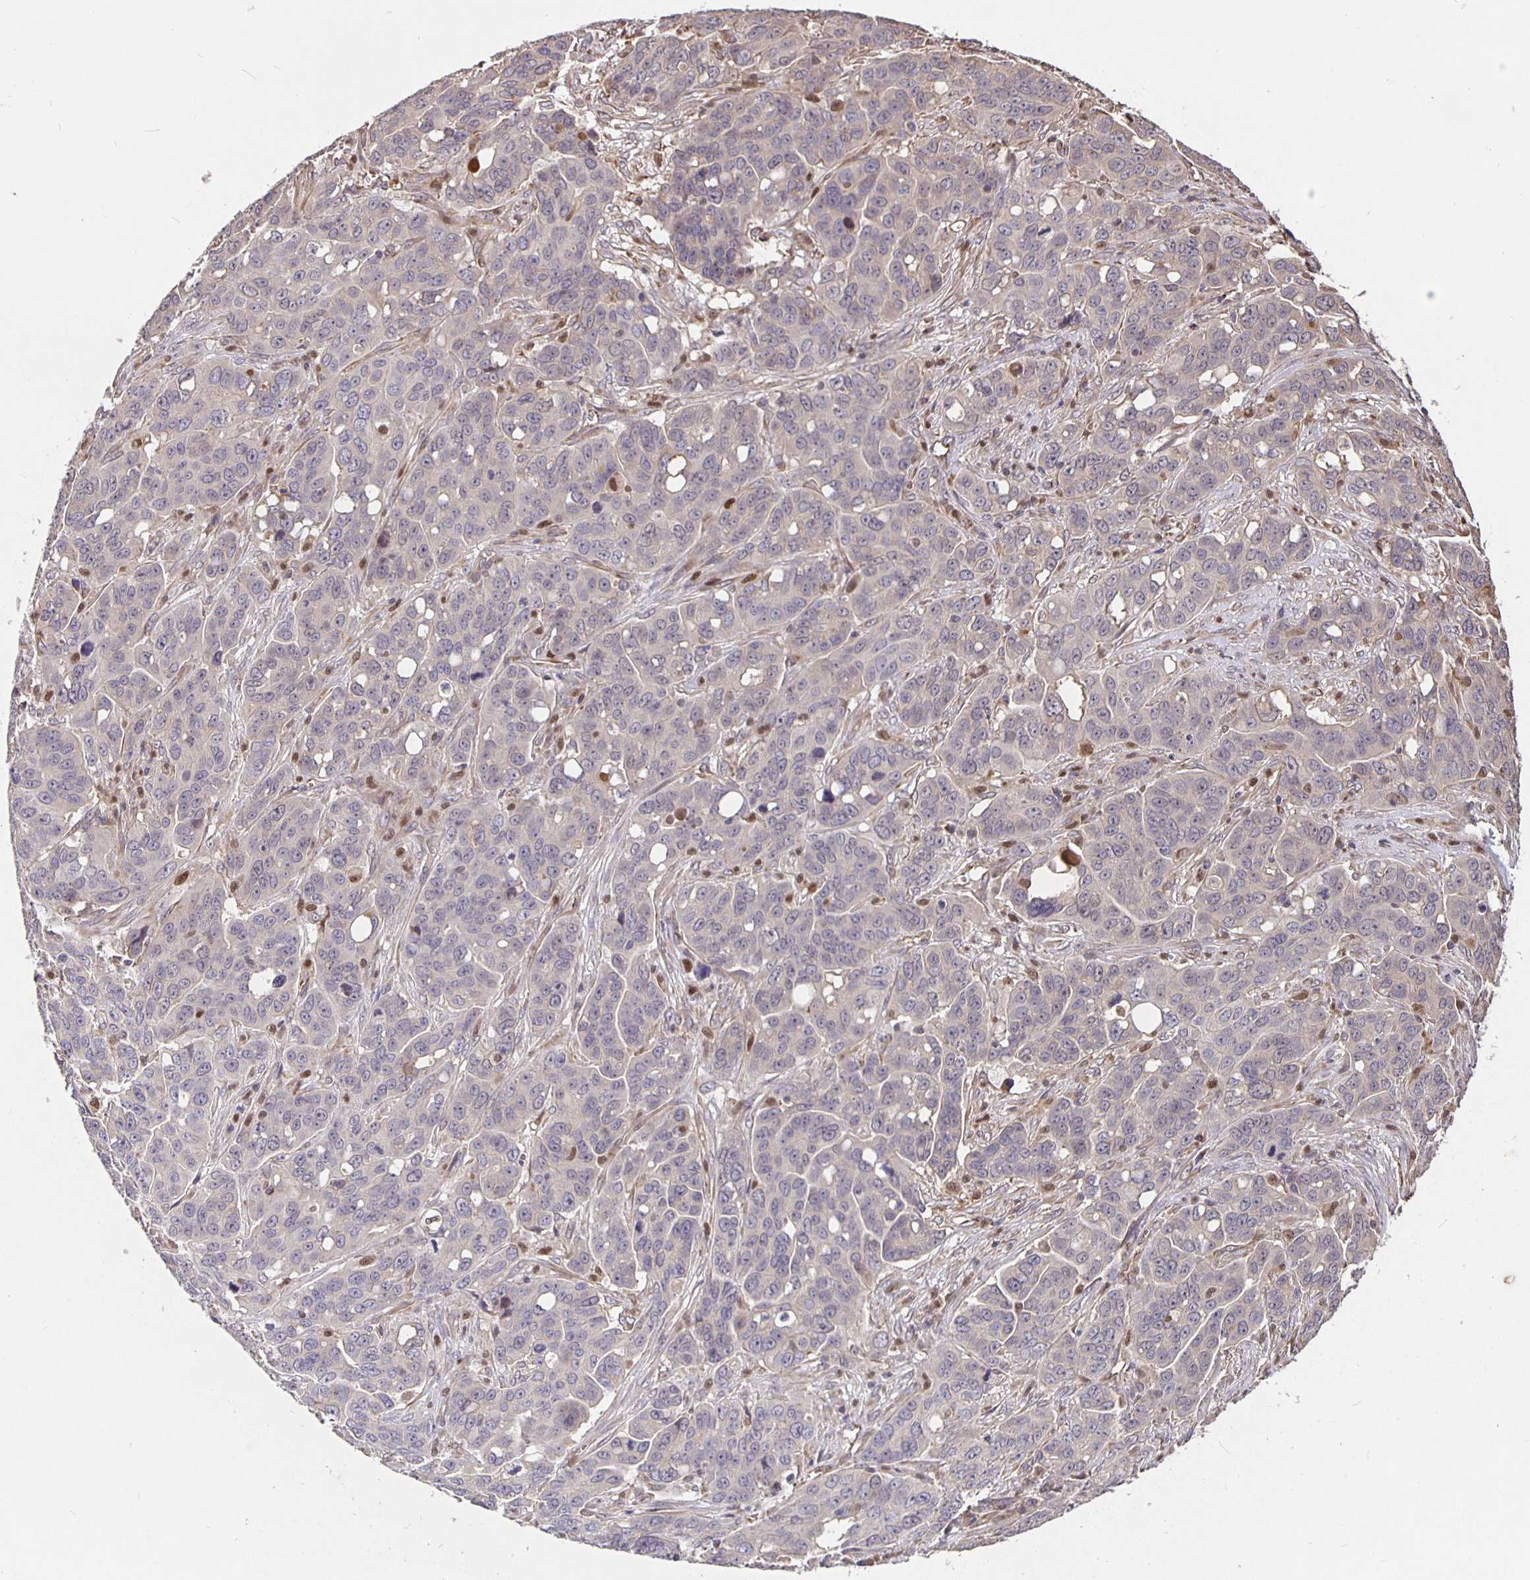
{"staining": {"intensity": "negative", "quantity": "none", "location": "none"}, "tissue": "ovarian cancer", "cell_type": "Tumor cells", "image_type": "cancer", "snomed": [{"axis": "morphology", "description": "Carcinoma, endometroid"}, {"axis": "topography", "description": "Ovary"}], "caption": "DAB immunohistochemical staining of ovarian cancer demonstrates no significant positivity in tumor cells.", "gene": "NOG", "patient": {"sex": "female", "age": 78}}